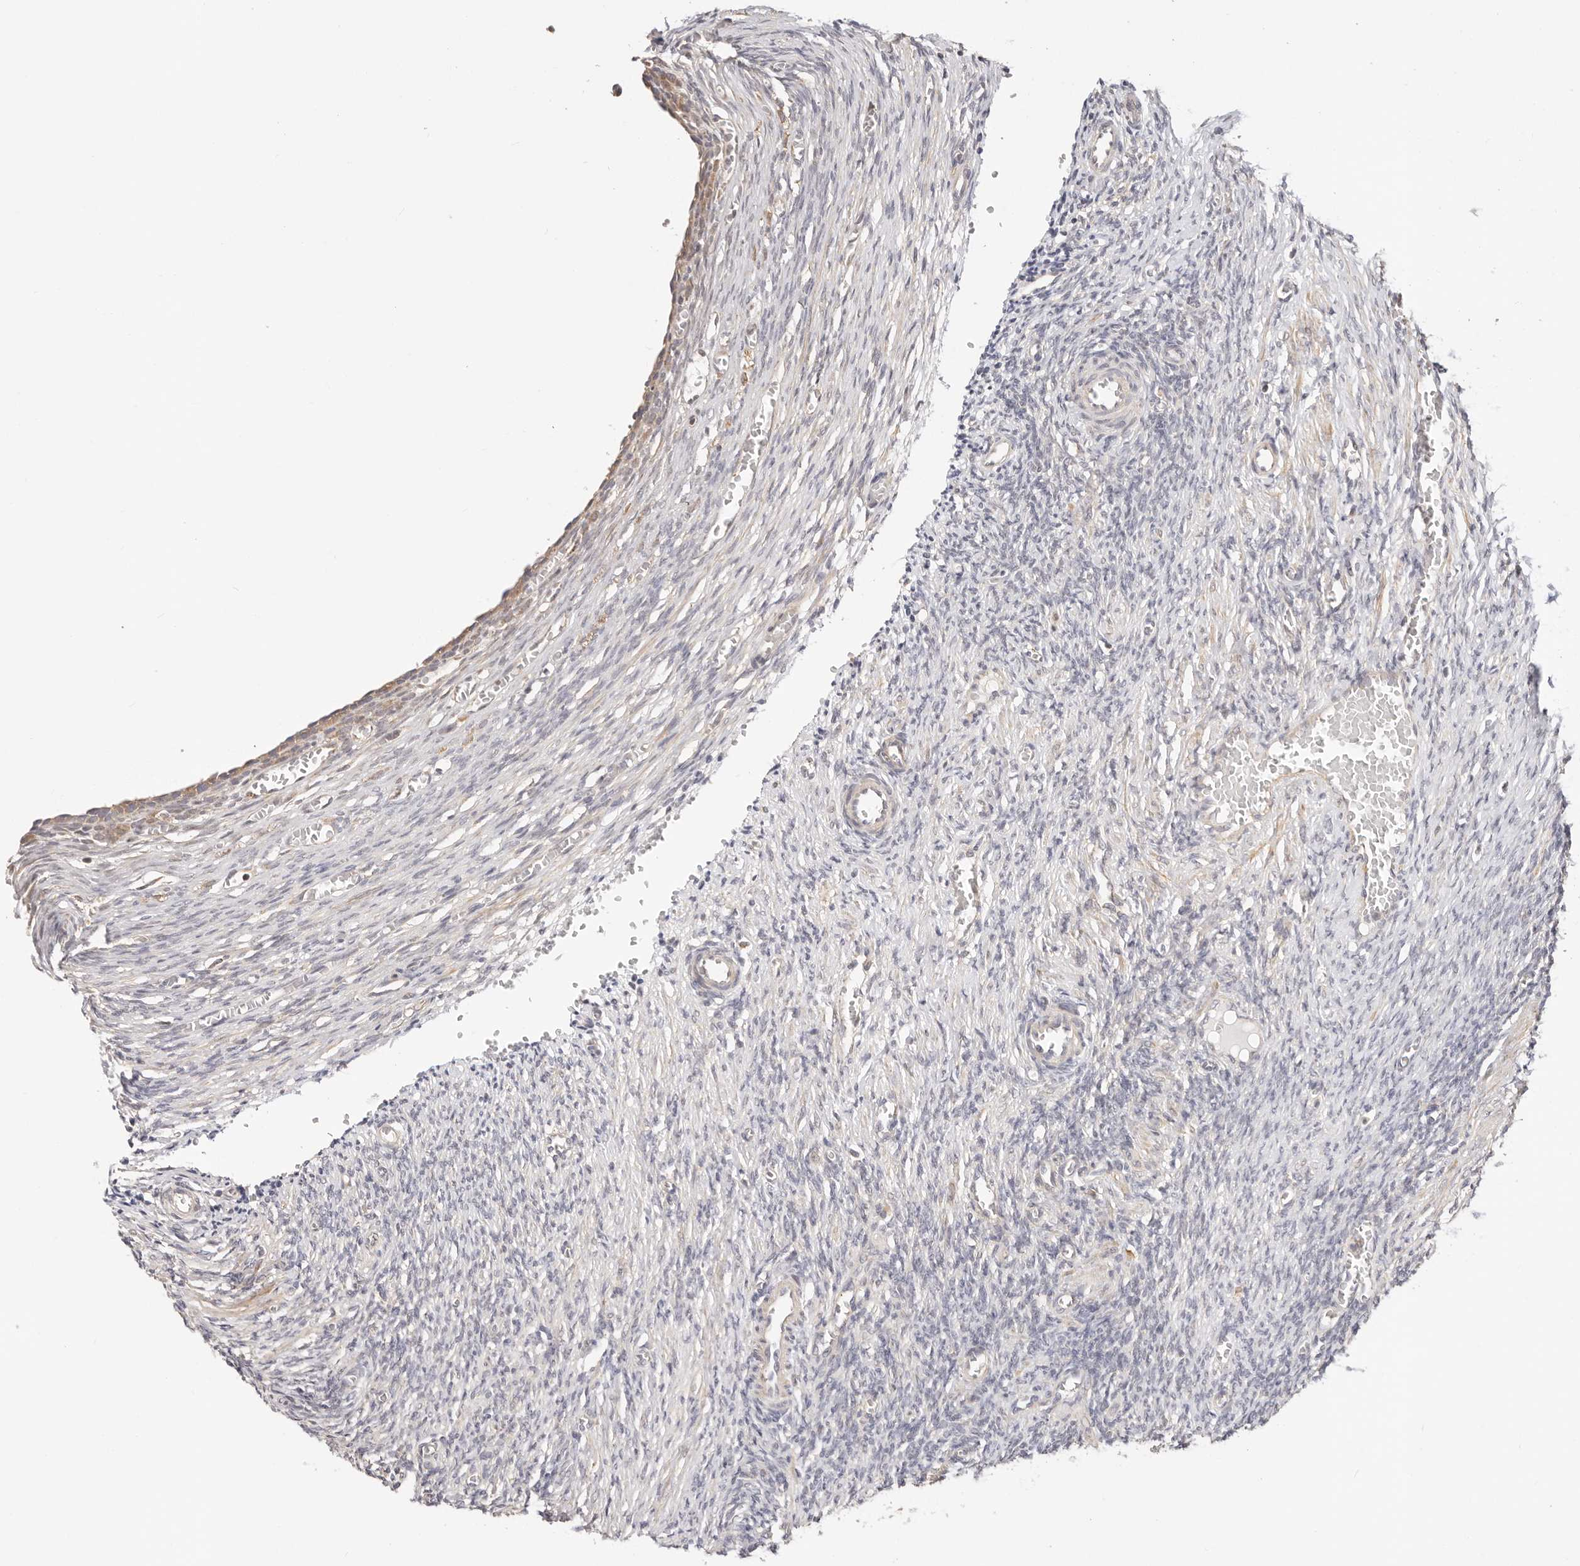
{"staining": {"intensity": "moderate", "quantity": ">75%", "location": "cytoplasmic/membranous"}, "tissue": "ovary", "cell_type": "Follicle cells", "image_type": "normal", "snomed": [{"axis": "morphology", "description": "Normal tissue, NOS"}, {"axis": "topography", "description": "Ovary"}], "caption": "Ovary was stained to show a protein in brown. There is medium levels of moderate cytoplasmic/membranous positivity in about >75% of follicle cells. Ihc stains the protein in brown and the nuclei are stained blue.", "gene": "KCMF1", "patient": {"sex": "female", "age": 27}}